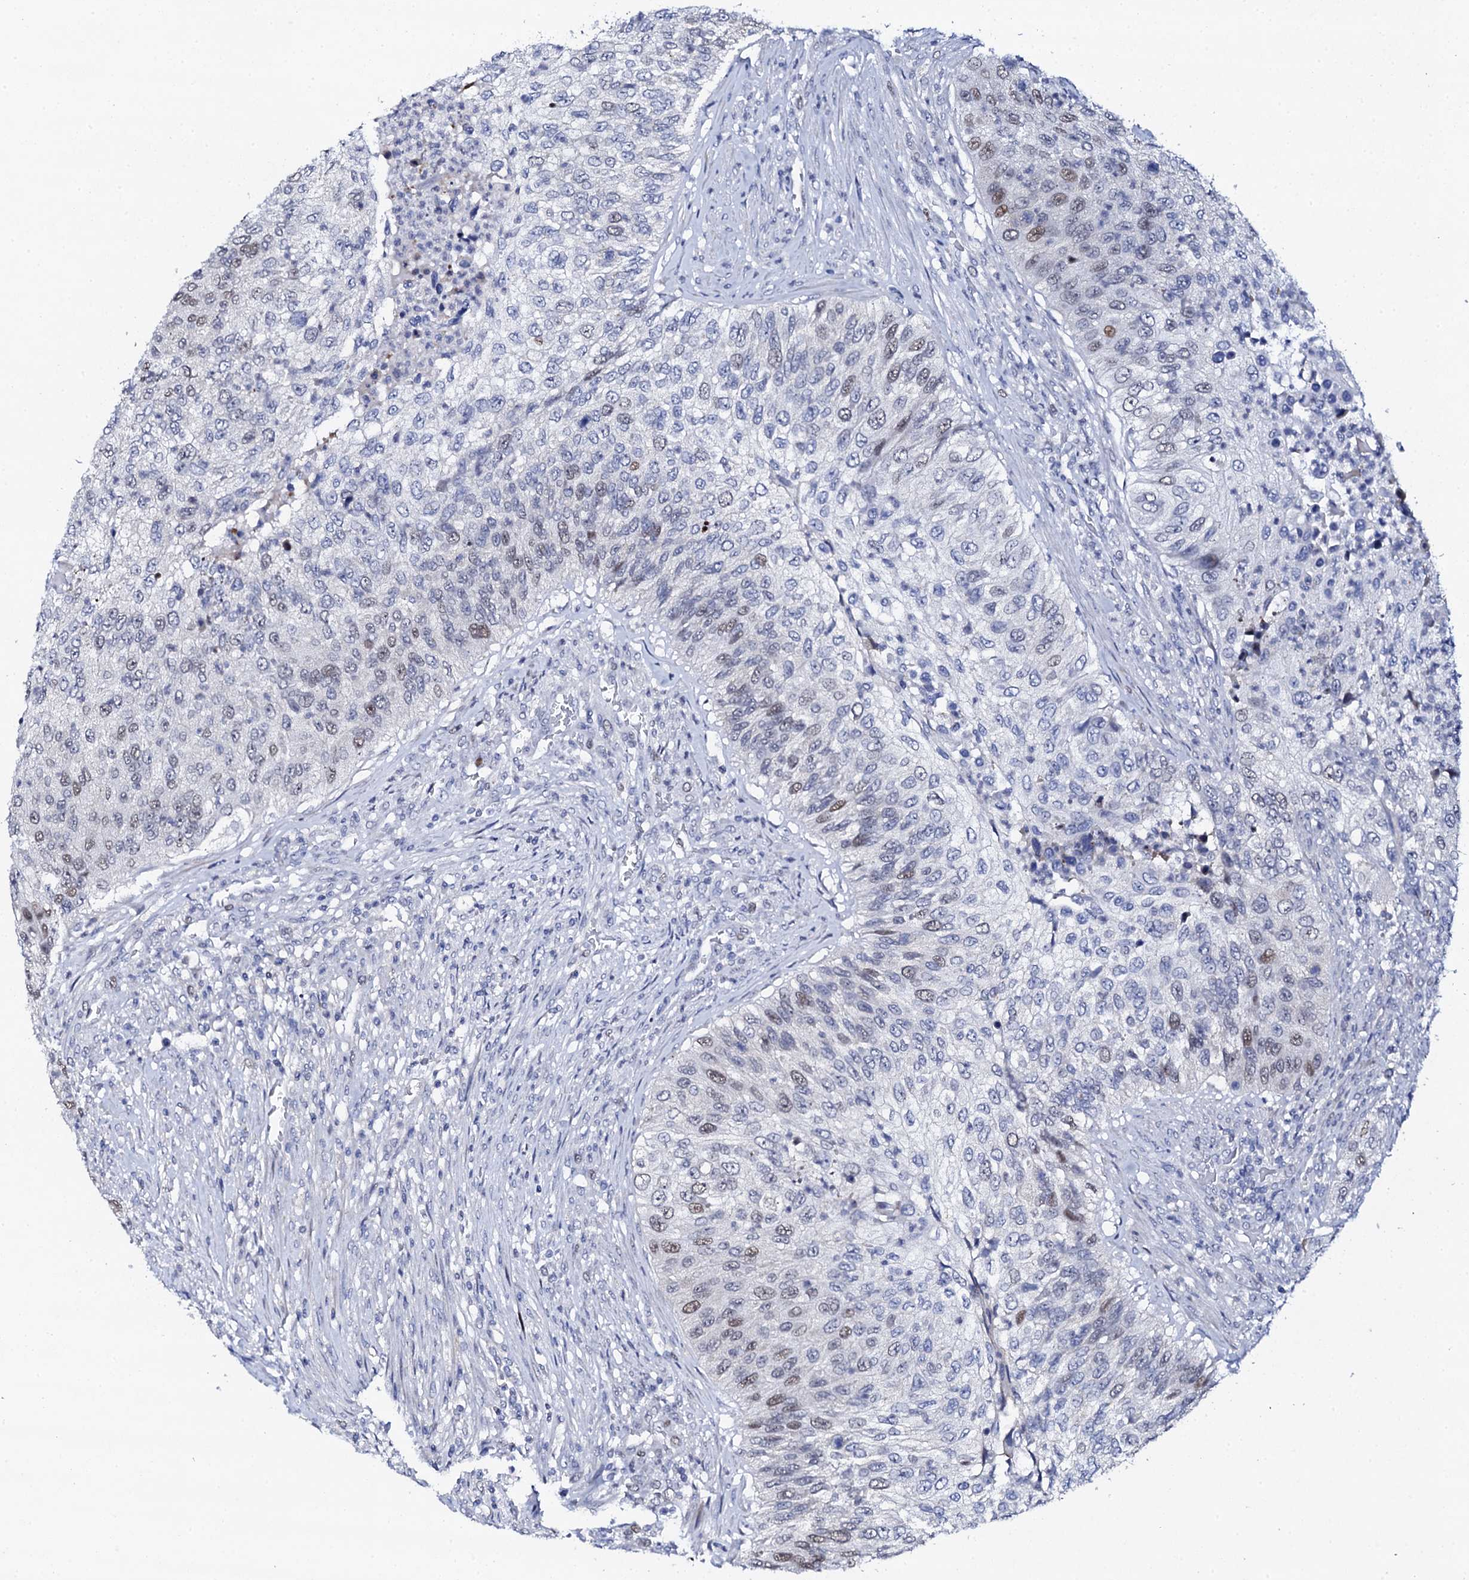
{"staining": {"intensity": "weak", "quantity": "25%-75%", "location": "nuclear"}, "tissue": "urothelial cancer", "cell_type": "Tumor cells", "image_type": "cancer", "snomed": [{"axis": "morphology", "description": "Urothelial carcinoma, High grade"}, {"axis": "topography", "description": "Urinary bladder"}], "caption": "Immunohistochemical staining of human urothelial carcinoma (high-grade) displays low levels of weak nuclear expression in approximately 25%-75% of tumor cells. (IHC, brightfield microscopy, high magnification).", "gene": "NUDT13", "patient": {"sex": "female", "age": 60}}